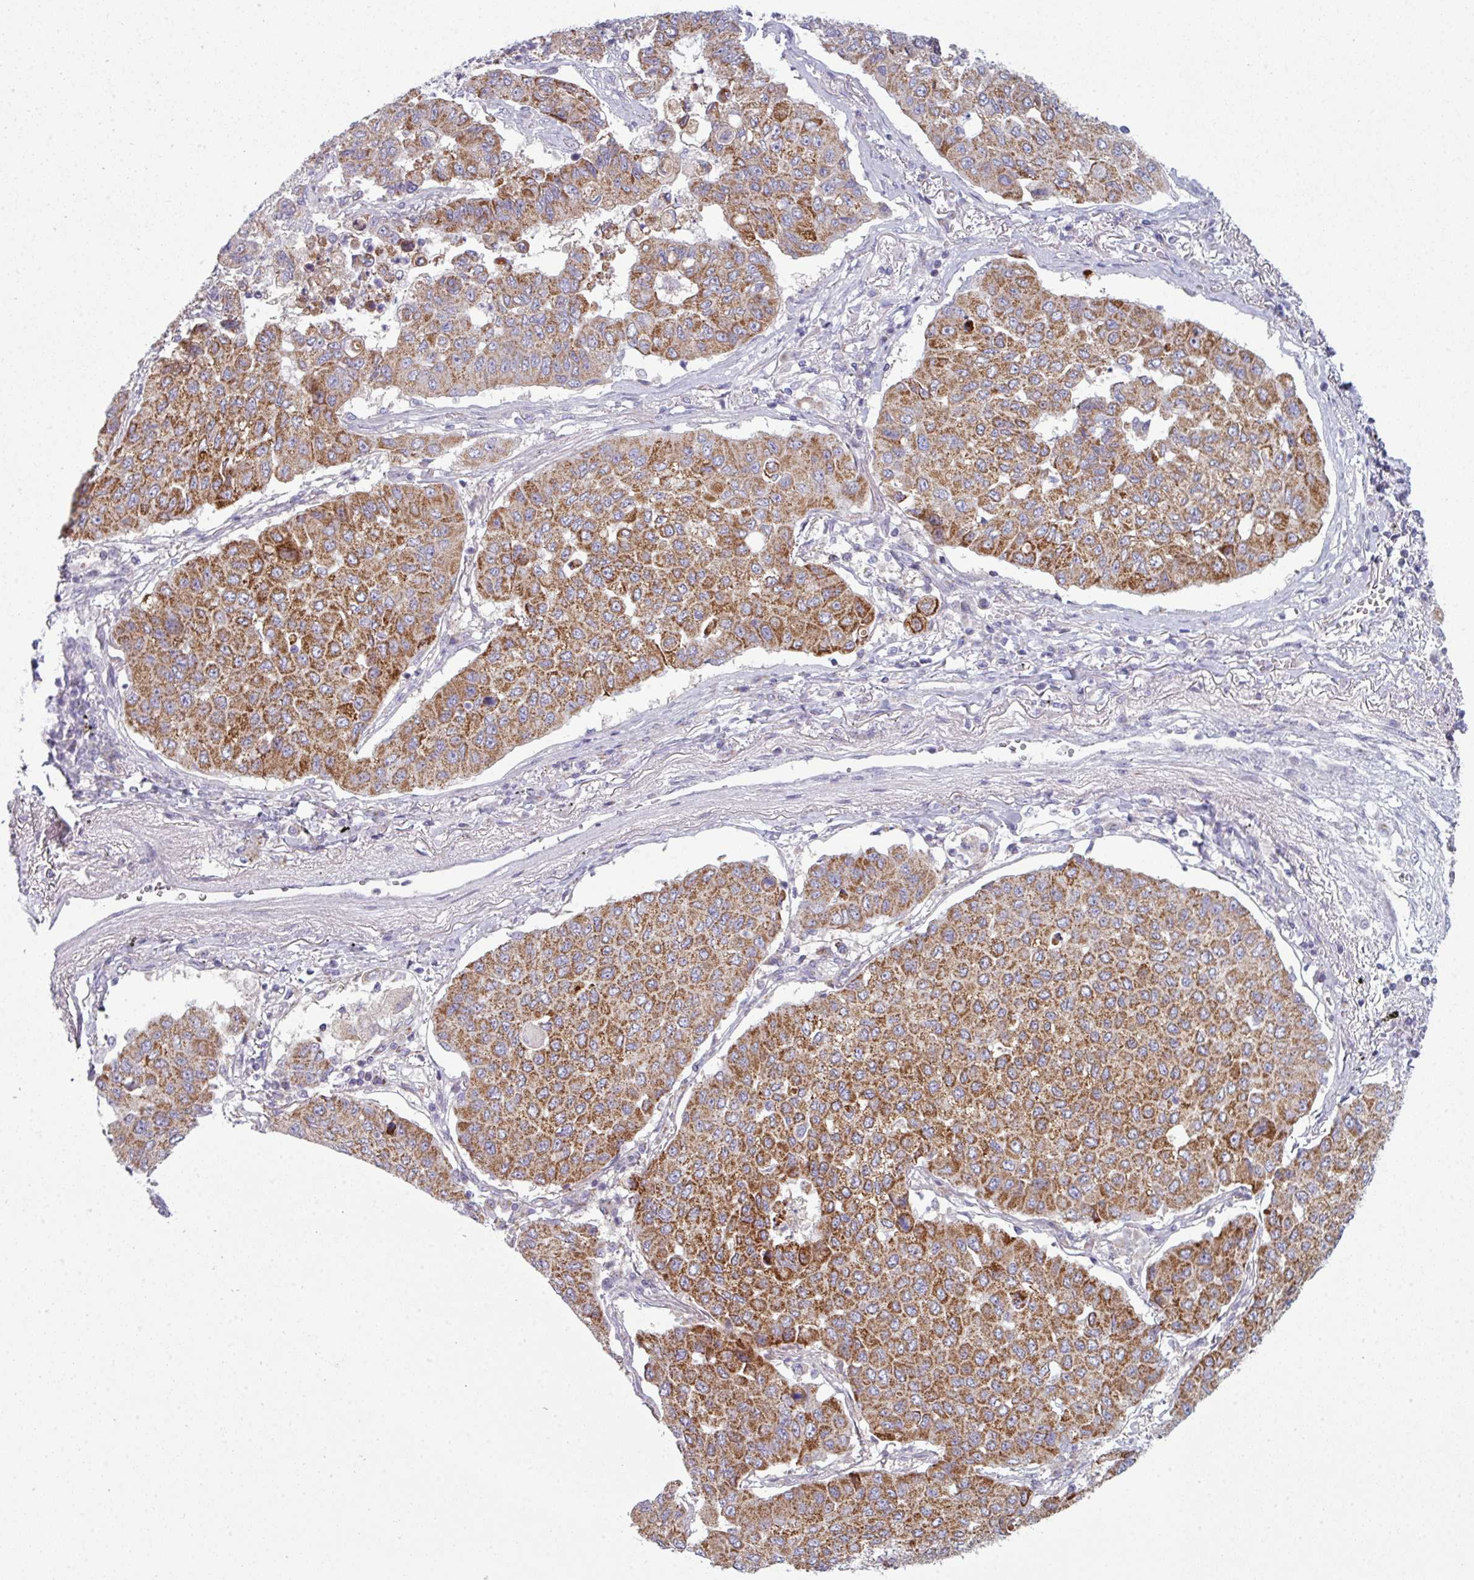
{"staining": {"intensity": "strong", "quantity": ">75%", "location": "cytoplasmic/membranous"}, "tissue": "lung cancer", "cell_type": "Tumor cells", "image_type": "cancer", "snomed": [{"axis": "morphology", "description": "Squamous cell carcinoma, NOS"}, {"axis": "topography", "description": "Lung"}], "caption": "Lung cancer (squamous cell carcinoma) tissue demonstrates strong cytoplasmic/membranous expression in about >75% of tumor cells, visualized by immunohistochemistry. (DAB (3,3'-diaminobenzidine) = brown stain, brightfield microscopy at high magnification).", "gene": "ZNF615", "patient": {"sex": "male", "age": 74}}